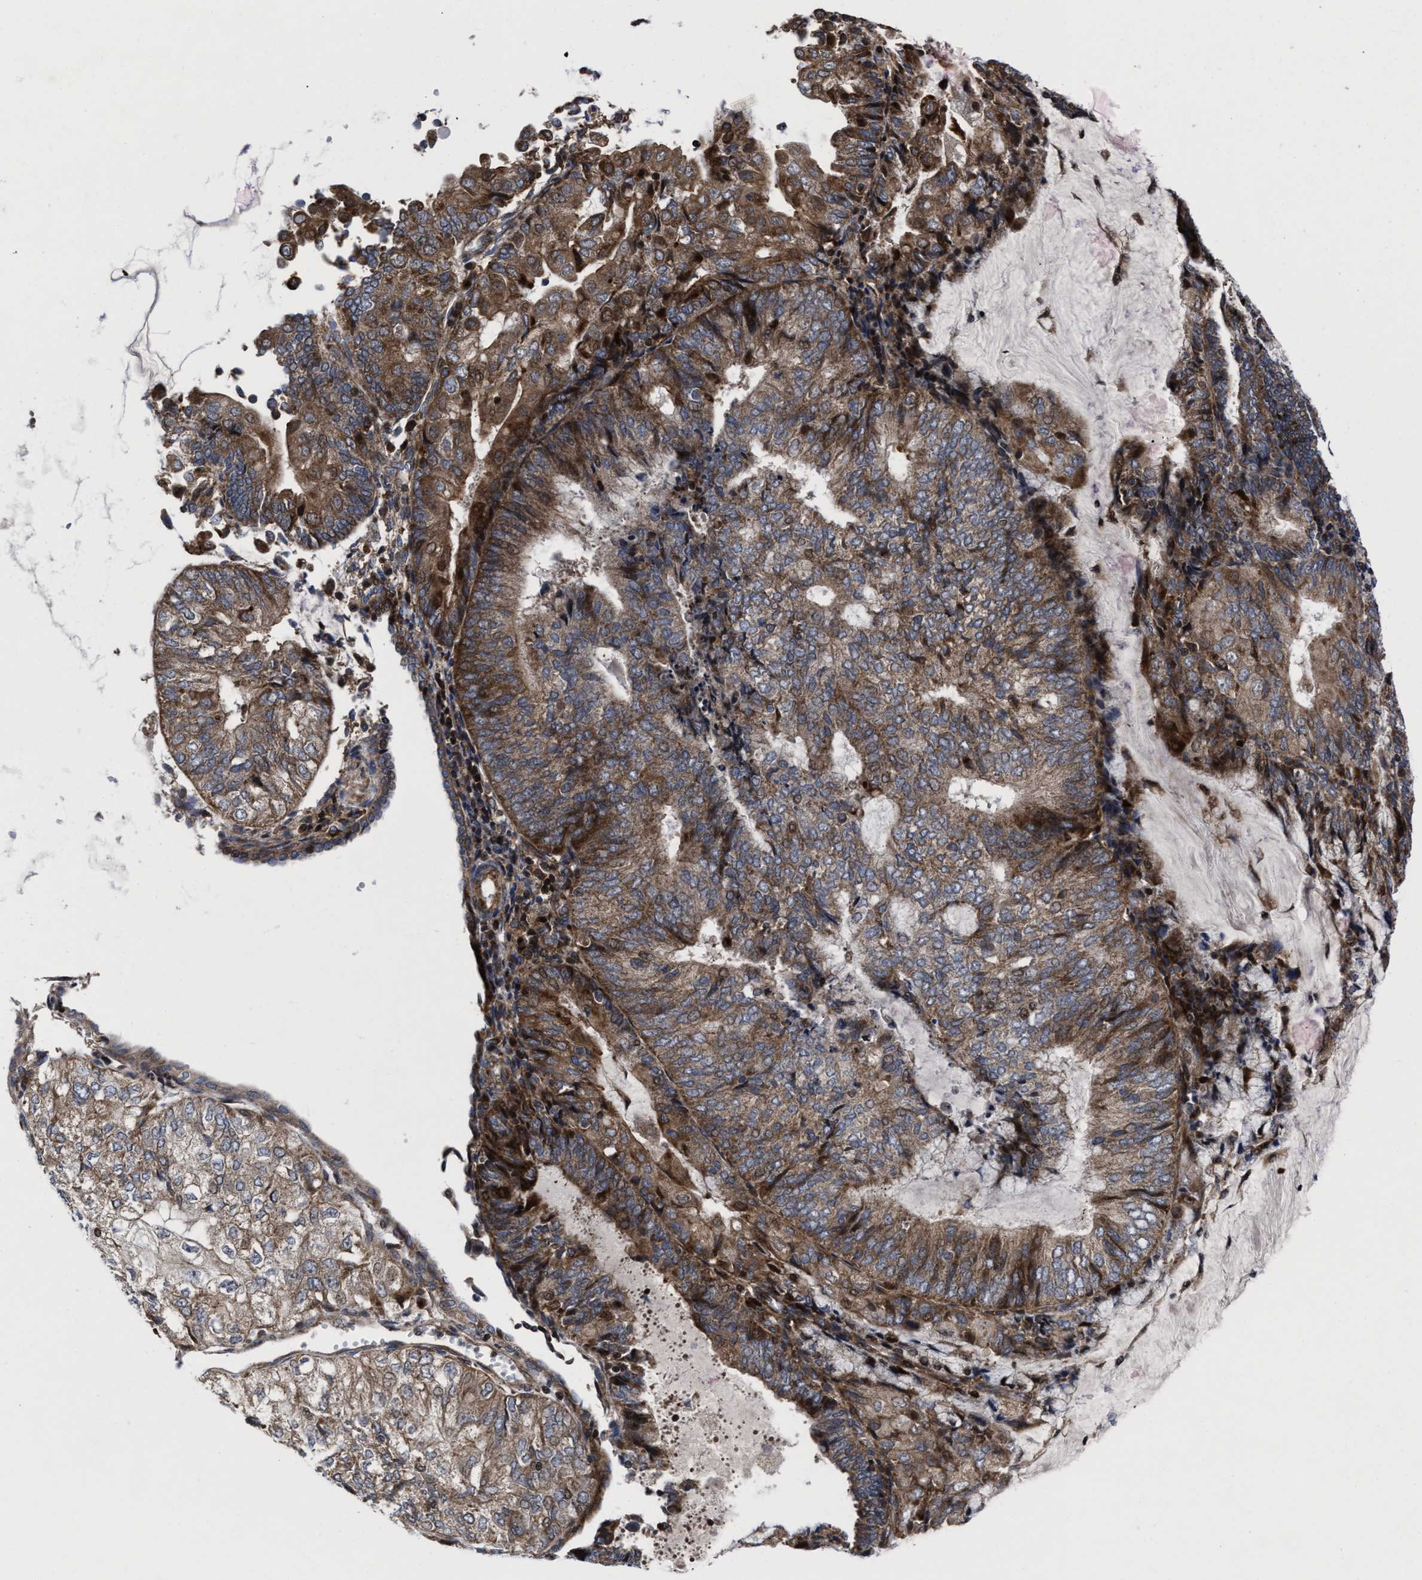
{"staining": {"intensity": "moderate", "quantity": ">75%", "location": "cytoplasmic/membranous"}, "tissue": "endometrial cancer", "cell_type": "Tumor cells", "image_type": "cancer", "snomed": [{"axis": "morphology", "description": "Adenocarcinoma, NOS"}, {"axis": "topography", "description": "Endometrium"}], "caption": "Adenocarcinoma (endometrial) stained with immunohistochemistry (IHC) reveals moderate cytoplasmic/membranous positivity in approximately >75% of tumor cells.", "gene": "MRPL50", "patient": {"sex": "female", "age": 81}}